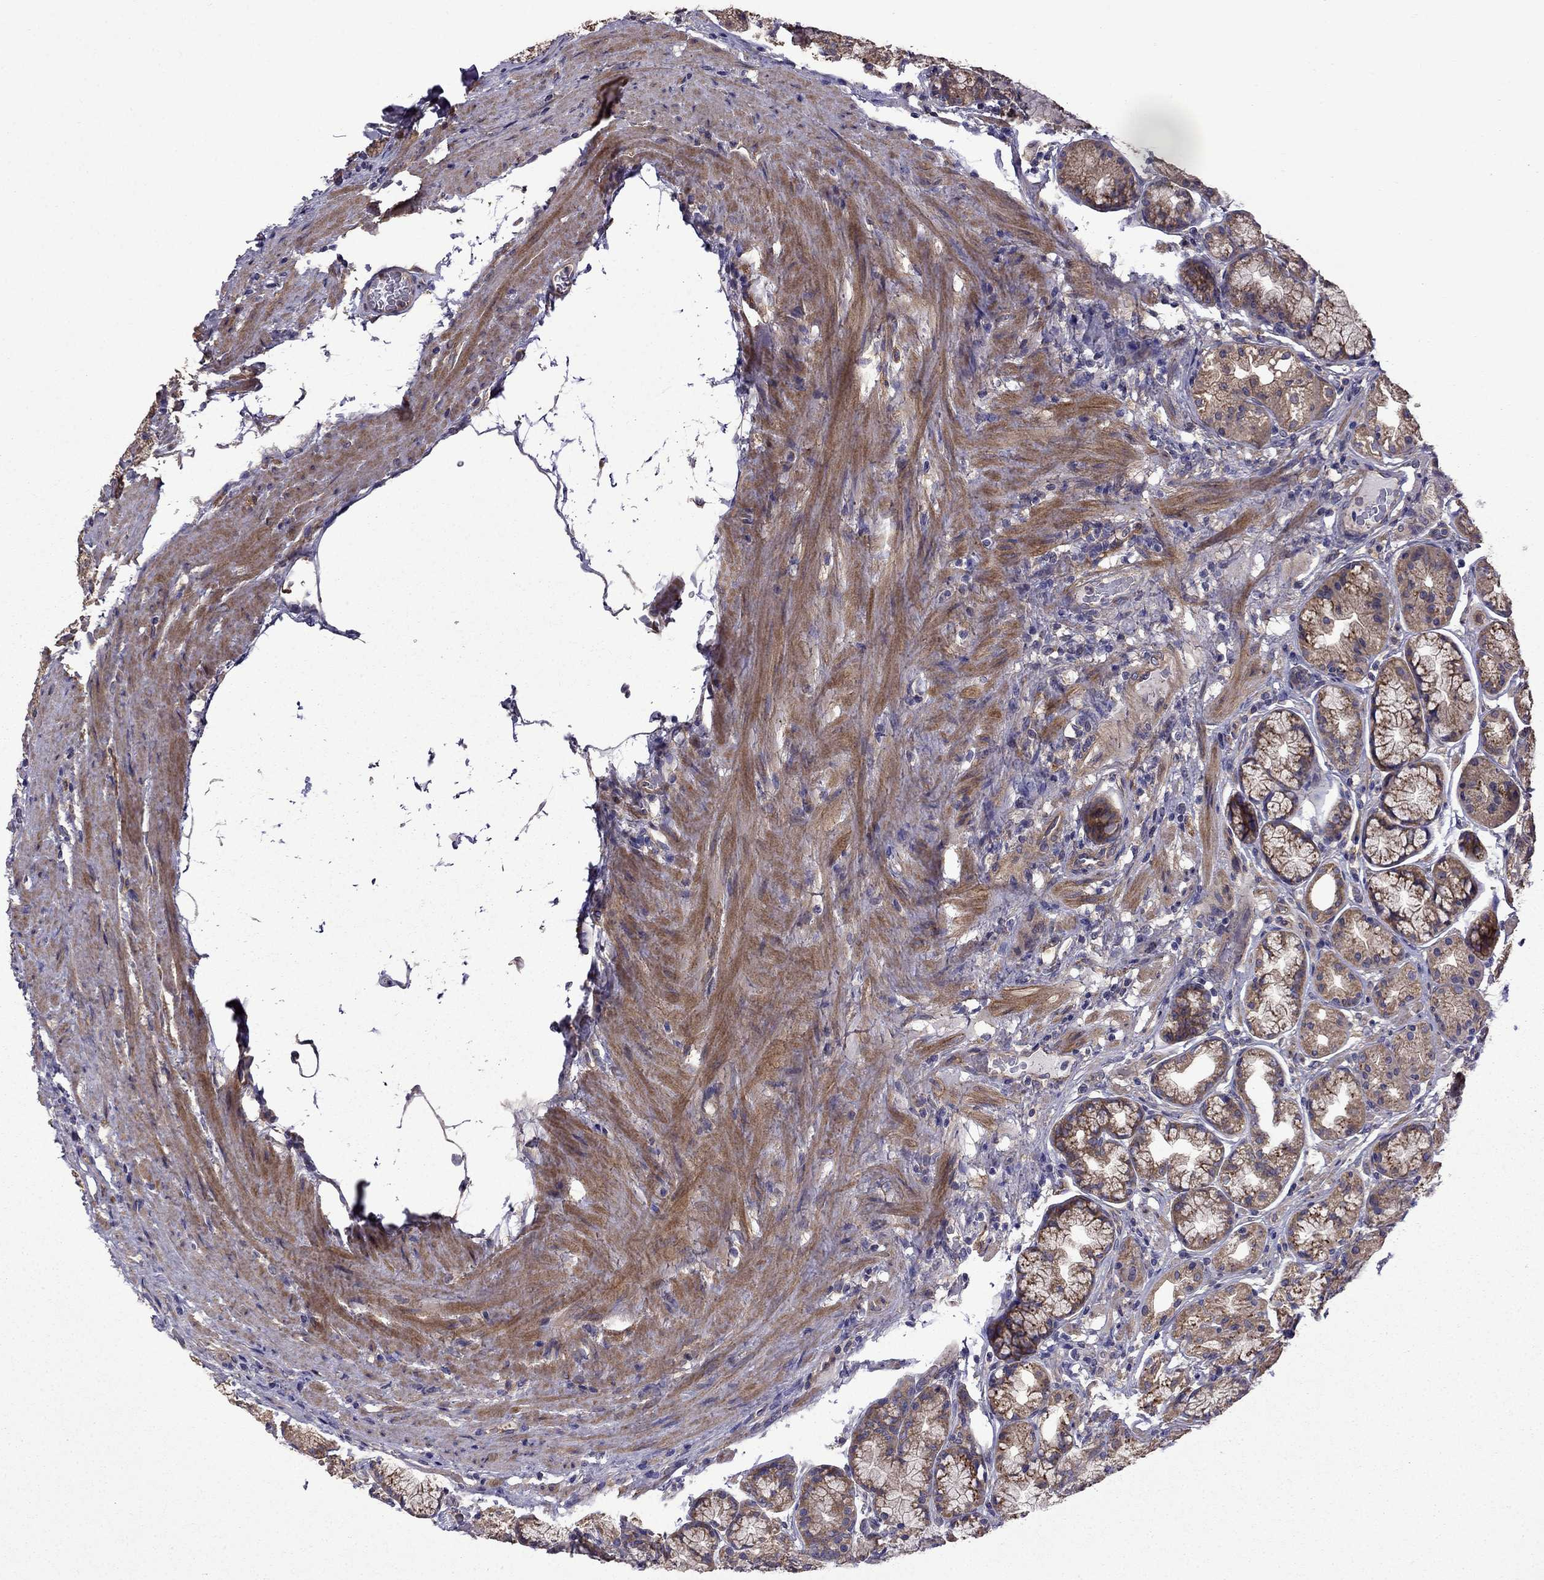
{"staining": {"intensity": "moderate", "quantity": ">75%", "location": "cytoplasmic/membranous"}, "tissue": "stomach", "cell_type": "Glandular cells", "image_type": "normal", "snomed": [{"axis": "morphology", "description": "Normal tissue, NOS"}, {"axis": "morphology", "description": "Adenocarcinoma, NOS"}, {"axis": "morphology", "description": "Adenocarcinoma, High grade"}, {"axis": "topography", "description": "Stomach, upper"}, {"axis": "topography", "description": "Stomach"}], "caption": "Stomach stained with IHC displays moderate cytoplasmic/membranous expression in approximately >75% of glandular cells.", "gene": "ITGB1", "patient": {"sex": "female", "age": 65}}